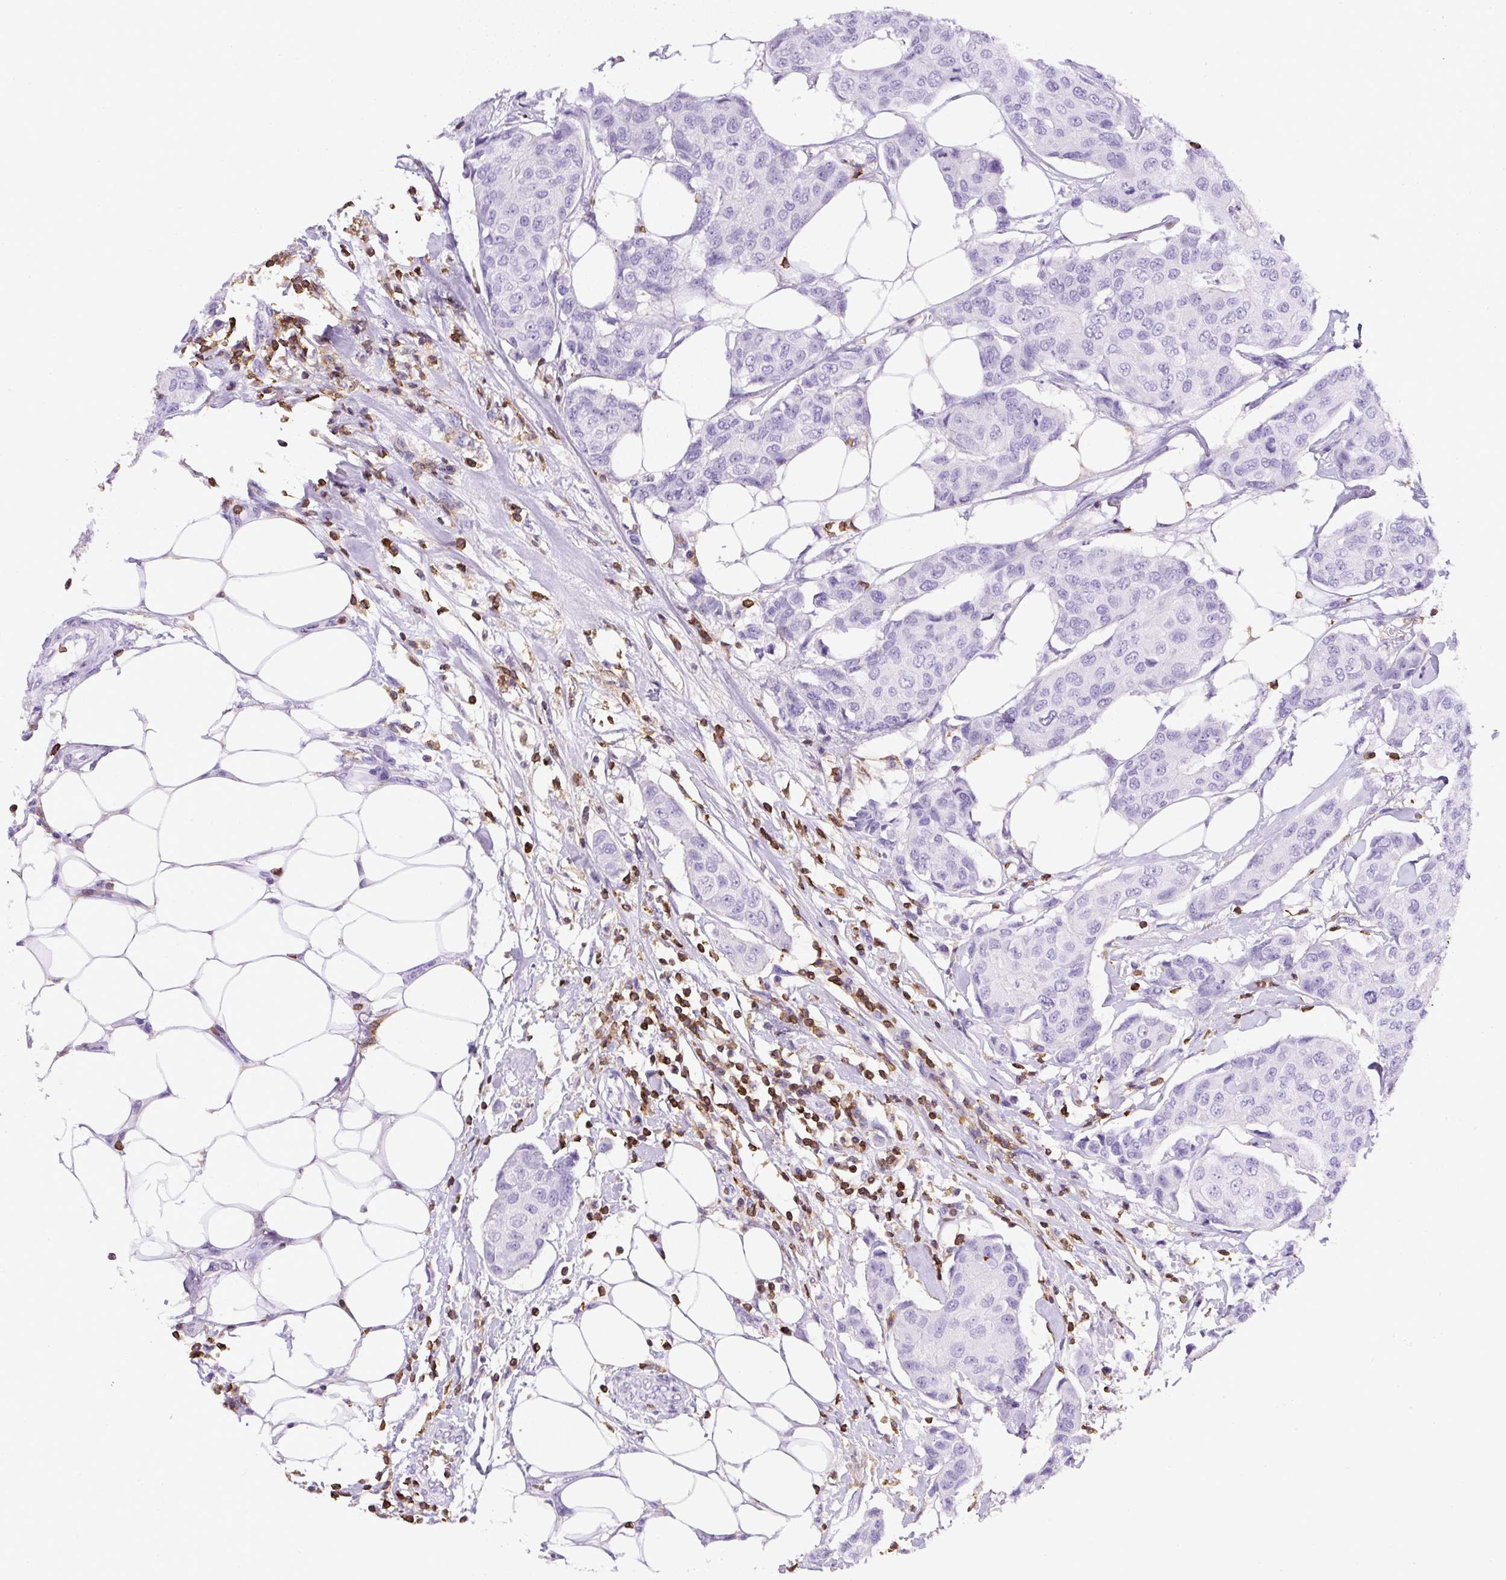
{"staining": {"intensity": "negative", "quantity": "none", "location": "none"}, "tissue": "breast cancer", "cell_type": "Tumor cells", "image_type": "cancer", "snomed": [{"axis": "morphology", "description": "Duct carcinoma"}, {"axis": "topography", "description": "Breast"}, {"axis": "topography", "description": "Lymph node"}], "caption": "Breast cancer stained for a protein using IHC shows no staining tumor cells.", "gene": "FAM228B", "patient": {"sex": "female", "age": 80}}